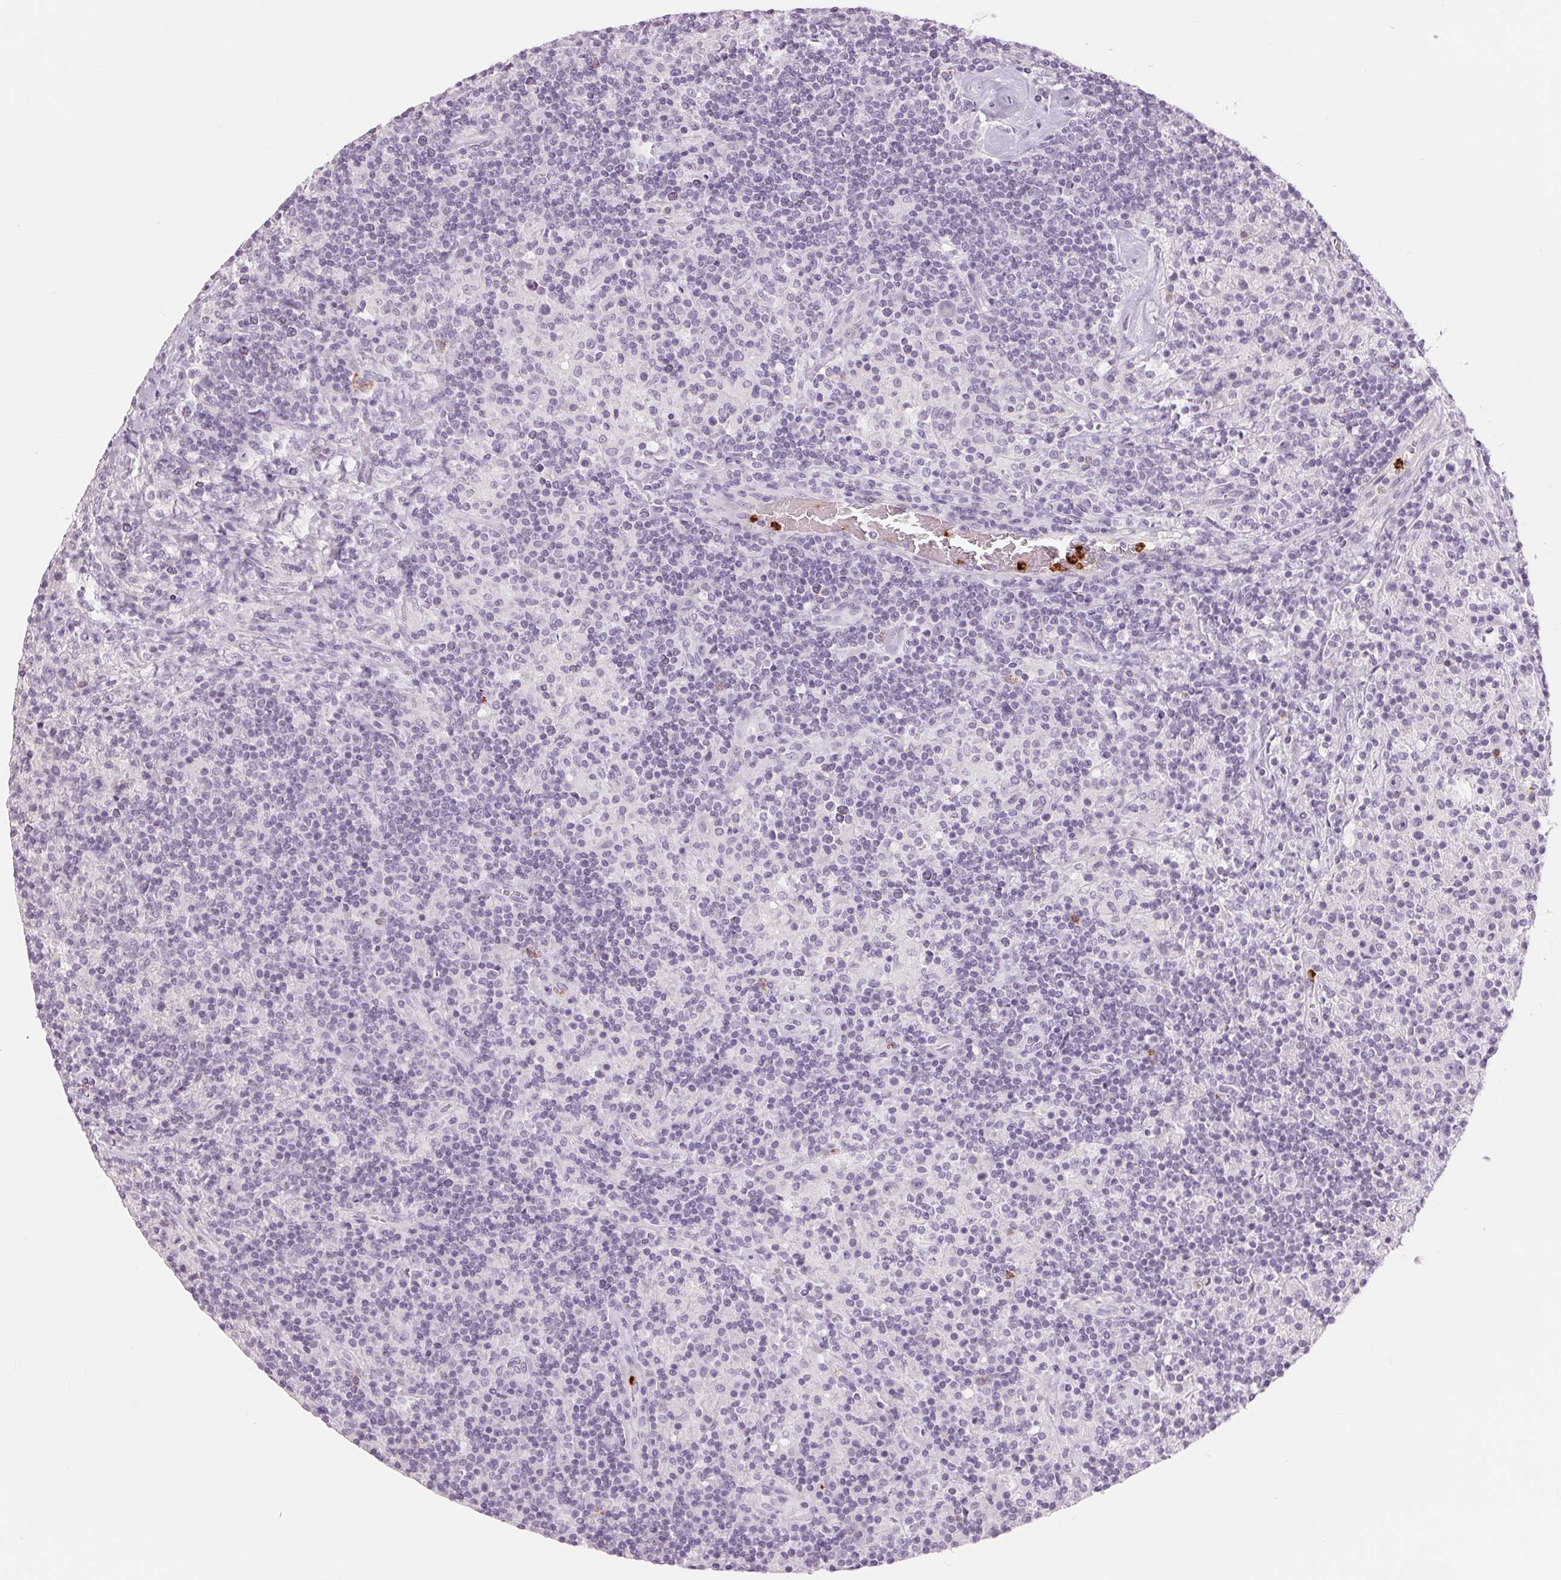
{"staining": {"intensity": "negative", "quantity": "none", "location": "none"}, "tissue": "lymphoma", "cell_type": "Tumor cells", "image_type": "cancer", "snomed": [{"axis": "morphology", "description": "Hodgkin's disease, NOS"}, {"axis": "topography", "description": "Lymph node"}], "caption": "Hodgkin's disease was stained to show a protein in brown. There is no significant positivity in tumor cells.", "gene": "KLK7", "patient": {"sex": "male", "age": 70}}